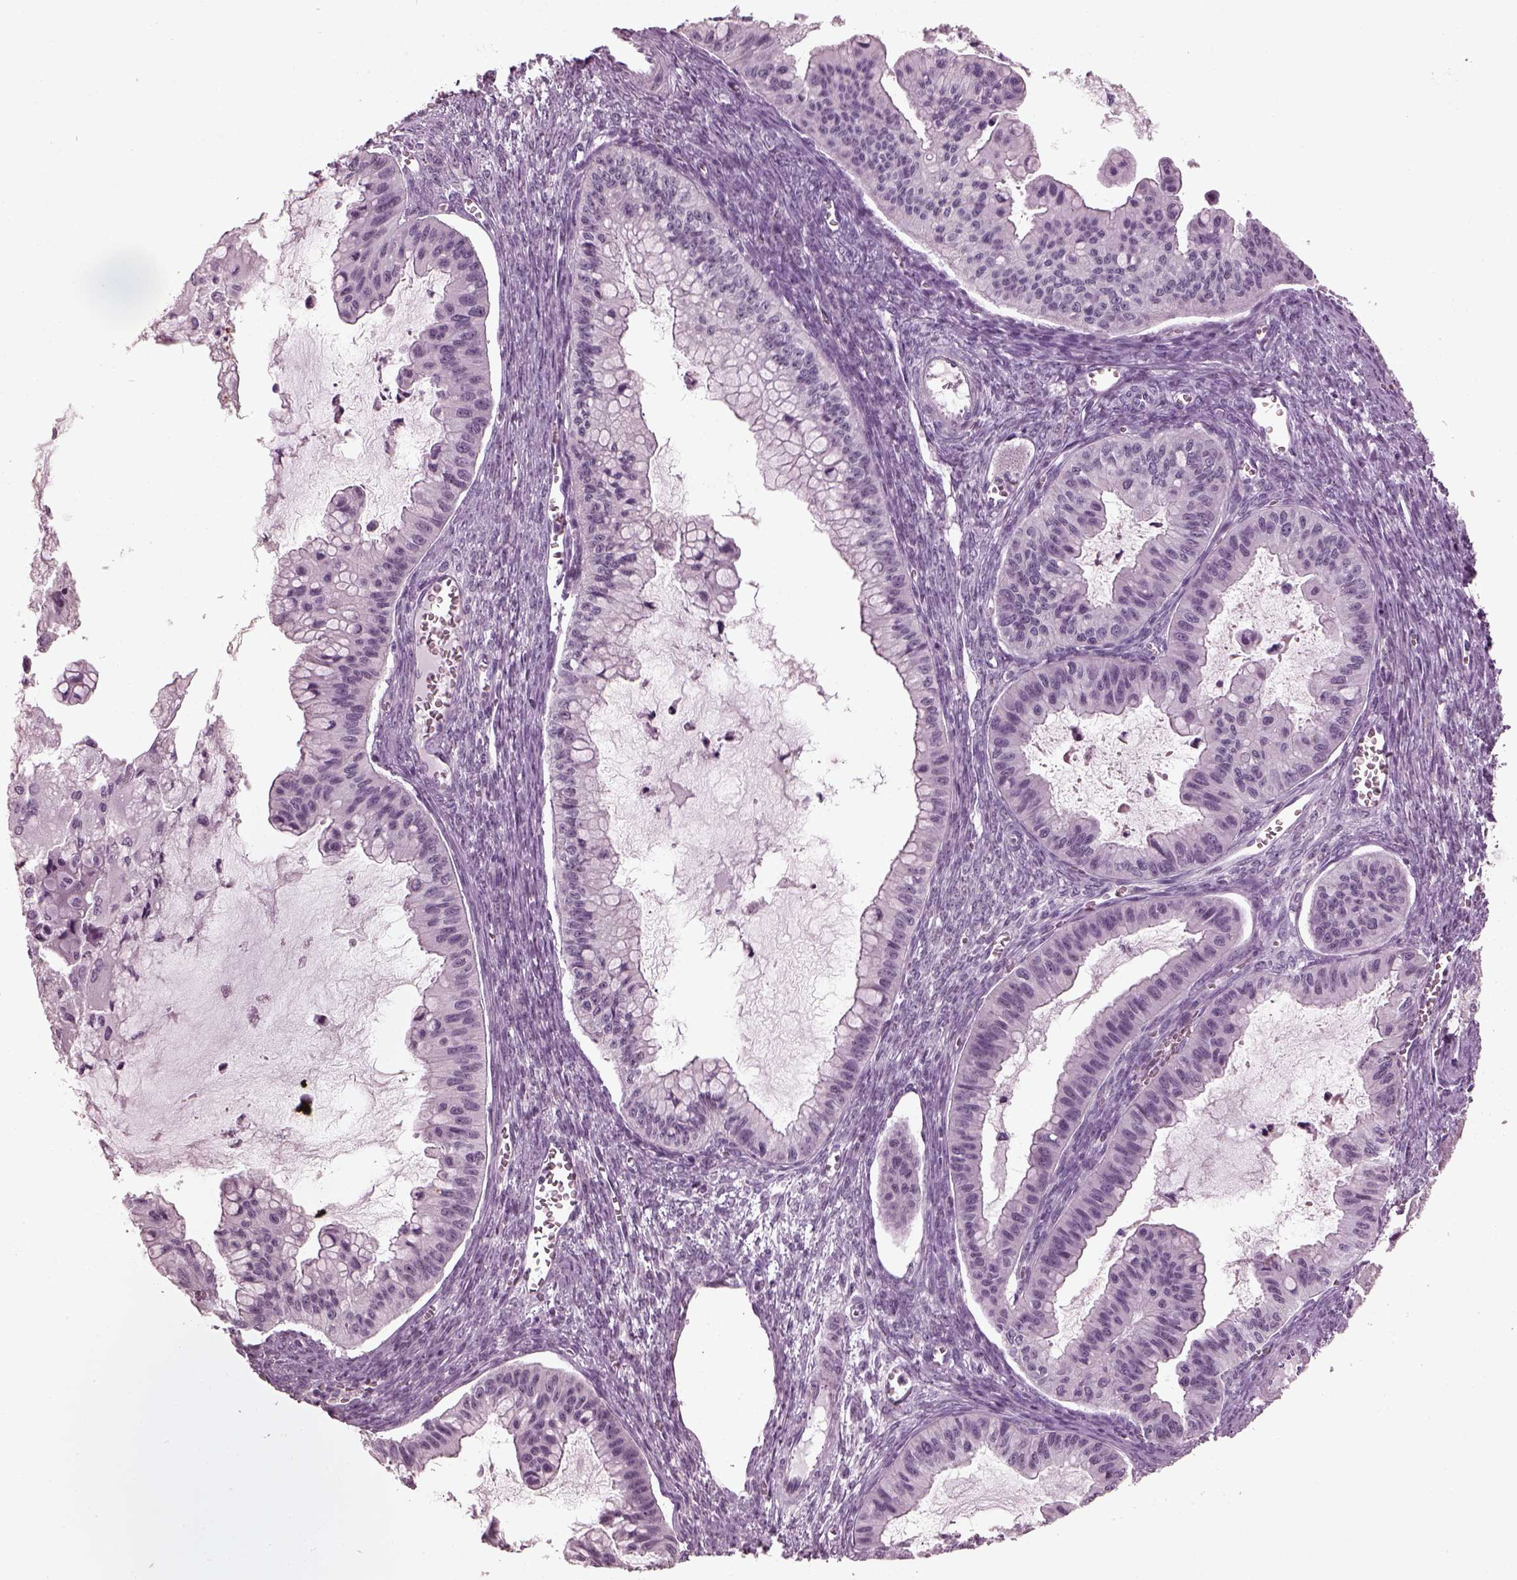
{"staining": {"intensity": "negative", "quantity": "none", "location": "none"}, "tissue": "ovarian cancer", "cell_type": "Tumor cells", "image_type": "cancer", "snomed": [{"axis": "morphology", "description": "Cystadenocarcinoma, mucinous, NOS"}, {"axis": "topography", "description": "Ovary"}], "caption": "Immunohistochemistry (IHC) histopathology image of ovarian cancer (mucinous cystadenocarcinoma) stained for a protein (brown), which shows no positivity in tumor cells. Brightfield microscopy of immunohistochemistry (IHC) stained with DAB (brown) and hematoxylin (blue), captured at high magnification.", "gene": "SLC6A17", "patient": {"sex": "female", "age": 72}}